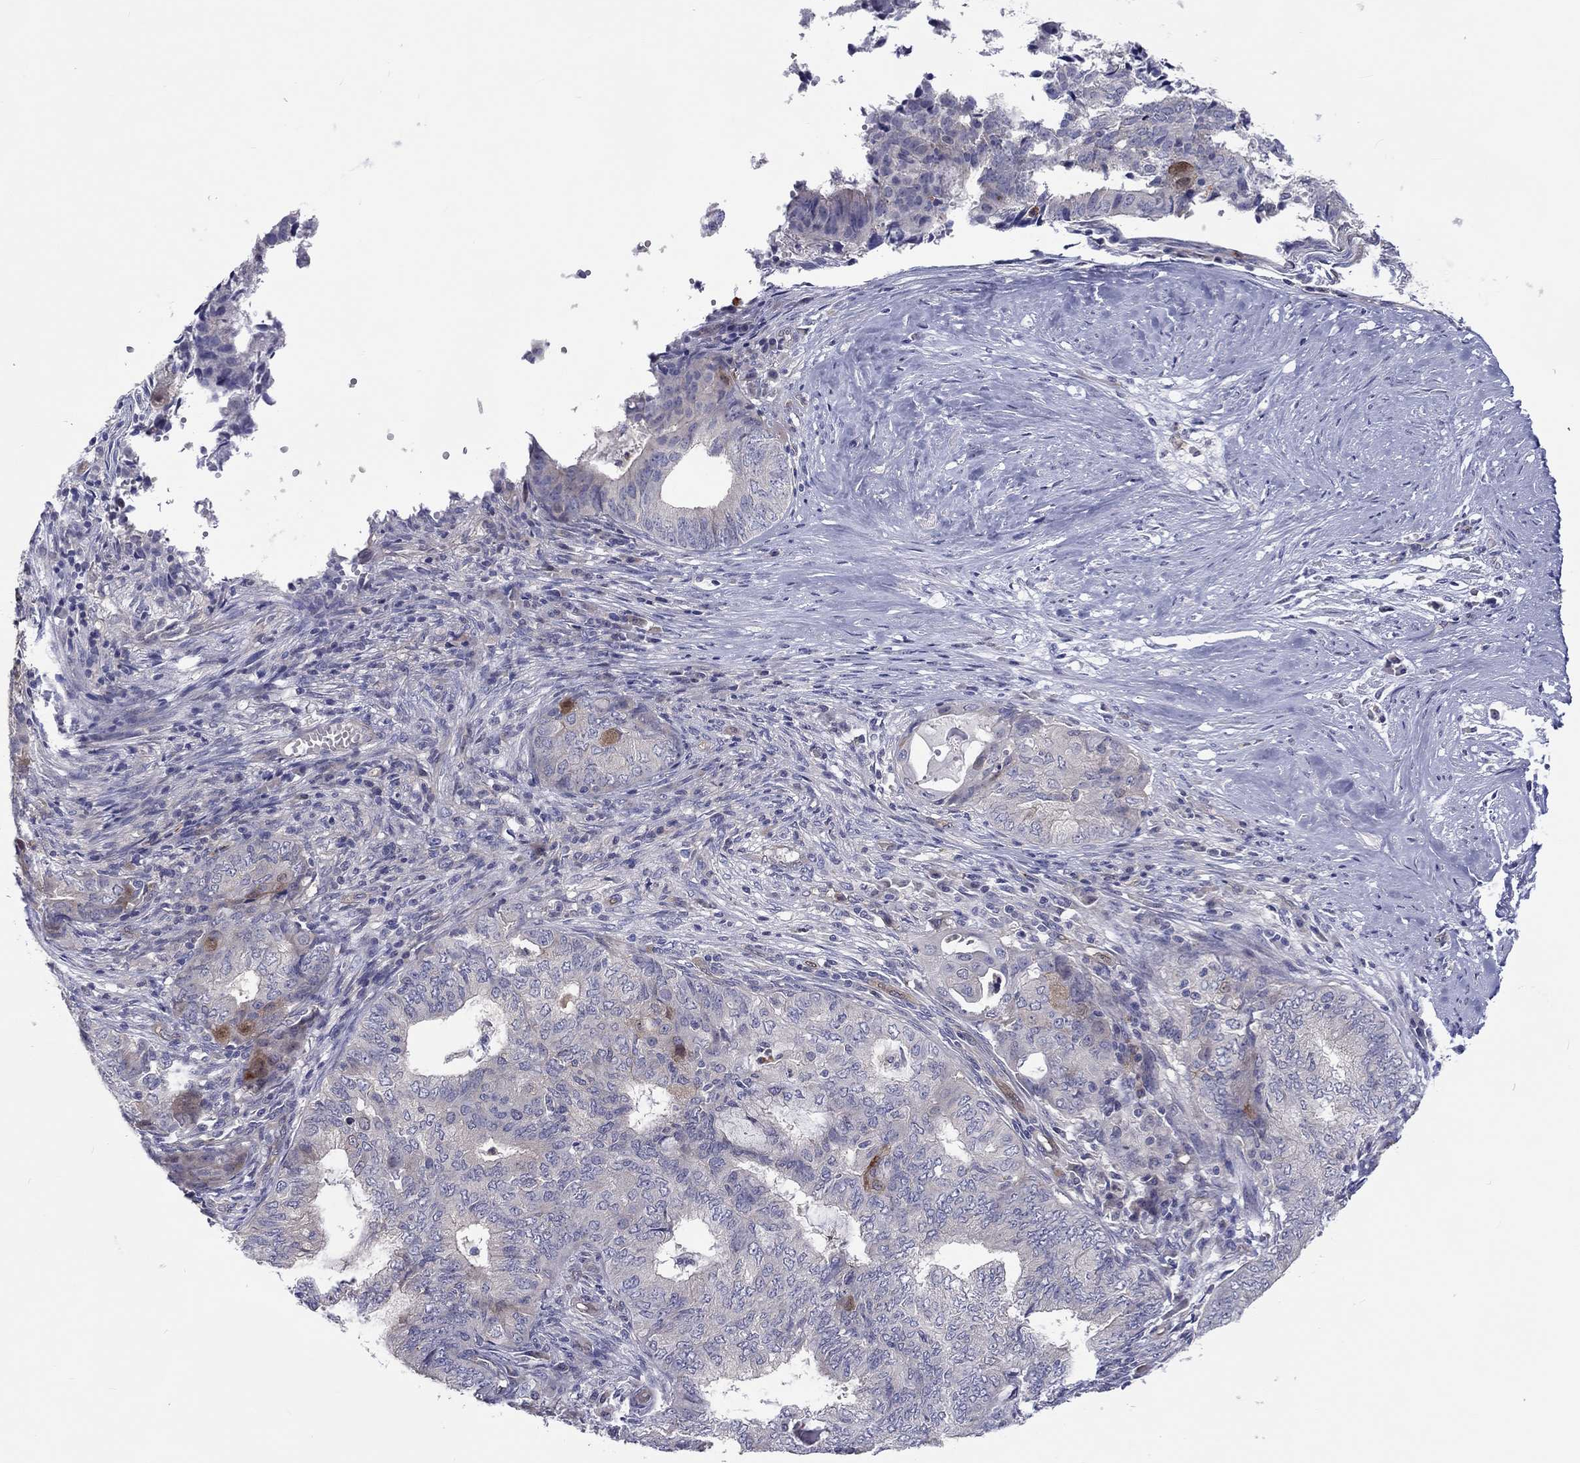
{"staining": {"intensity": "moderate", "quantity": "<25%", "location": "cytoplasmic/membranous"}, "tissue": "endometrial cancer", "cell_type": "Tumor cells", "image_type": "cancer", "snomed": [{"axis": "morphology", "description": "Adenocarcinoma, NOS"}, {"axis": "topography", "description": "Endometrium"}], "caption": "Tumor cells show moderate cytoplasmic/membranous staining in about <25% of cells in endometrial cancer.", "gene": "ABCG4", "patient": {"sex": "female", "age": 62}}